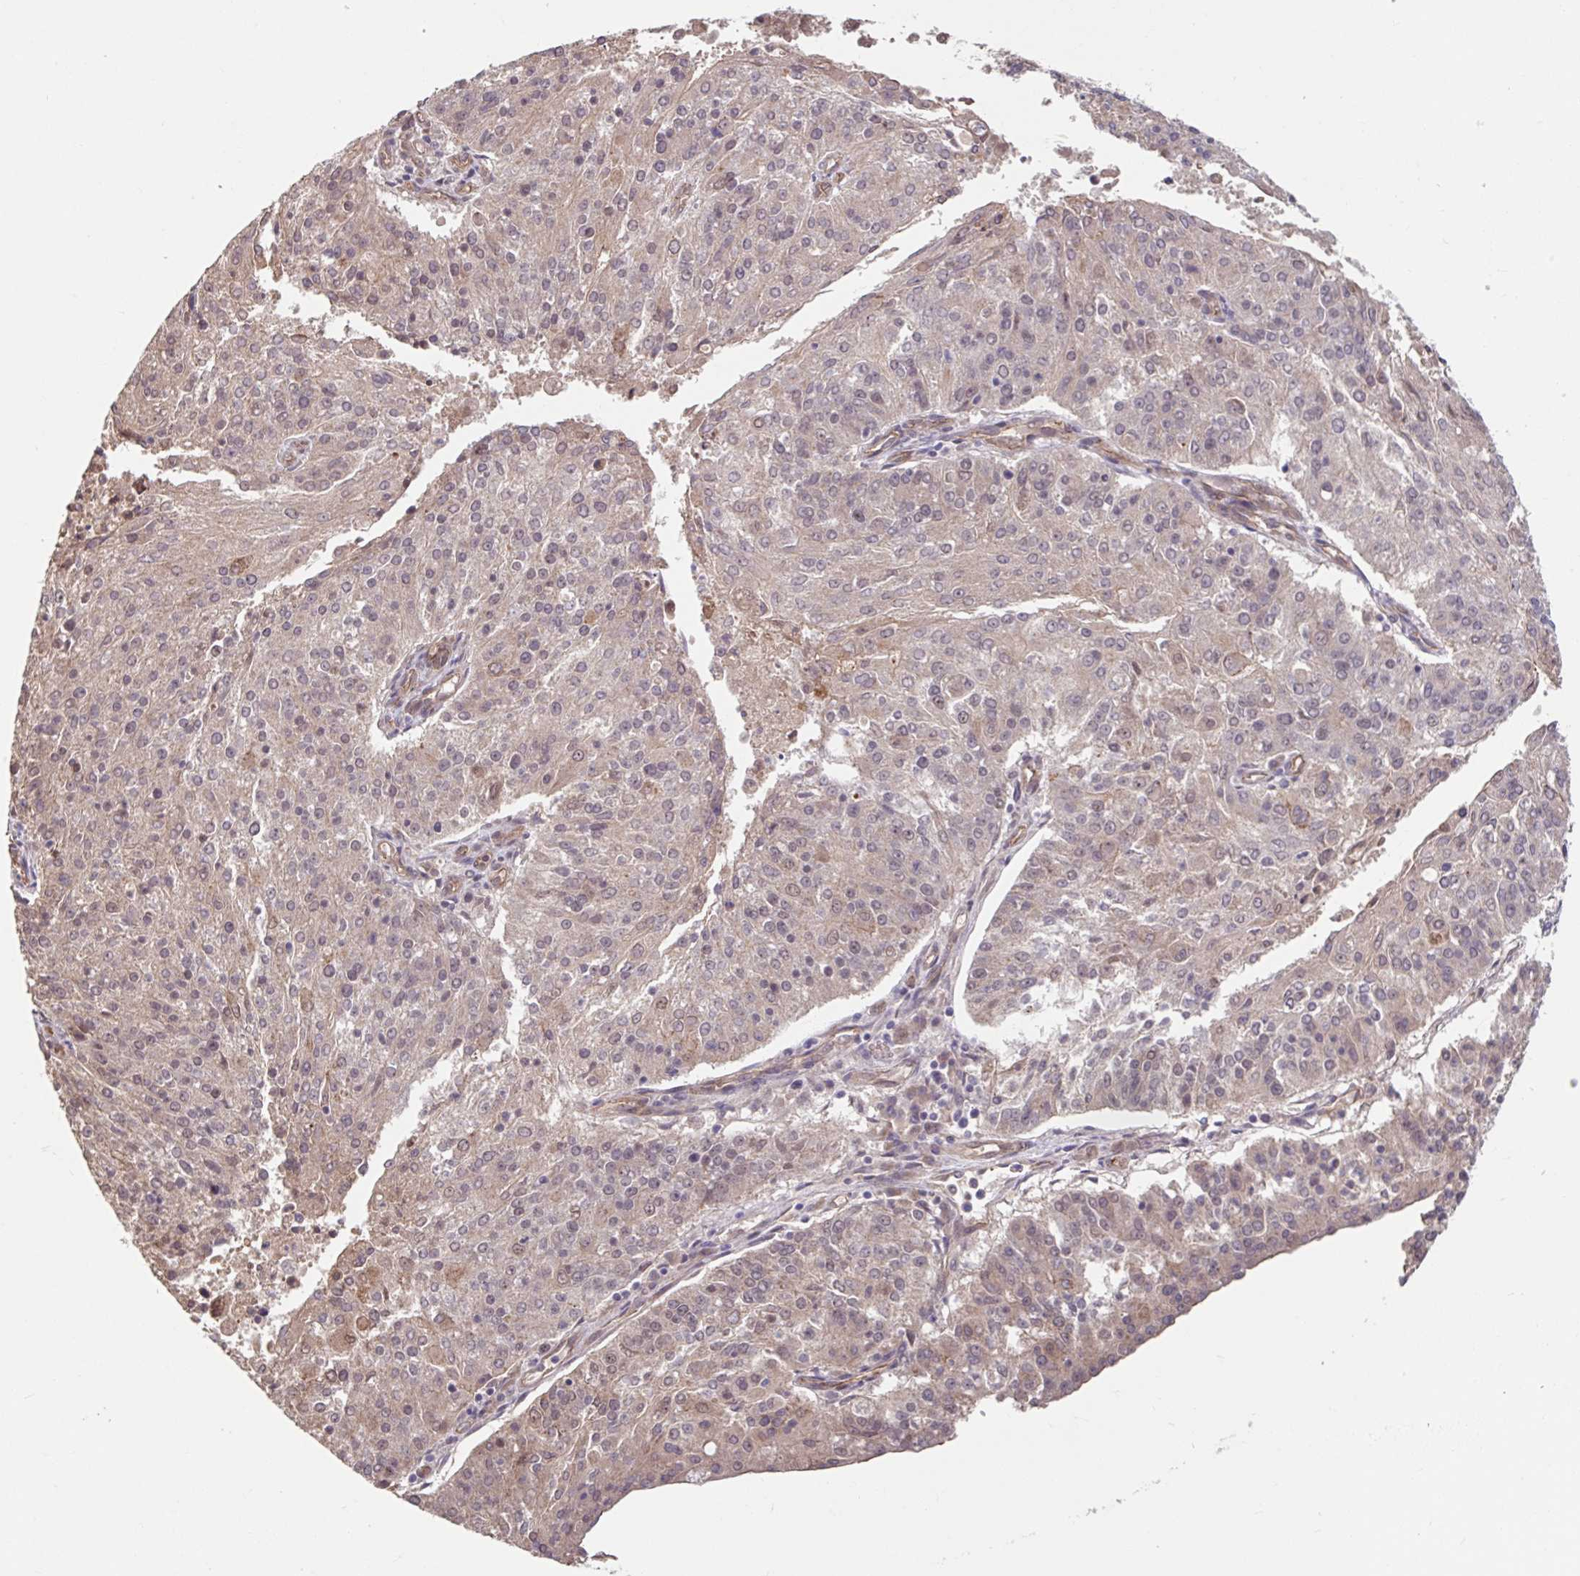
{"staining": {"intensity": "weak", "quantity": "<25%", "location": "cytoplasmic/membranous,nuclear"}, "tissue": "endometrial cancer", "cell_type": "Tumor cells", "image_type": "cancer", "snomed": [{"axis": "morphology", "description": "Adenocarcinoma, NOS"}, {"axis": "topography", "description": "Endometrium"}], "caption": "An image of endometrial cancer (adenocarcinoma) stained for a protein demonstrates no brown staining in tumor cells.", "gene": "STYXL1", "patient": {"sex": "female", "age": 82}}